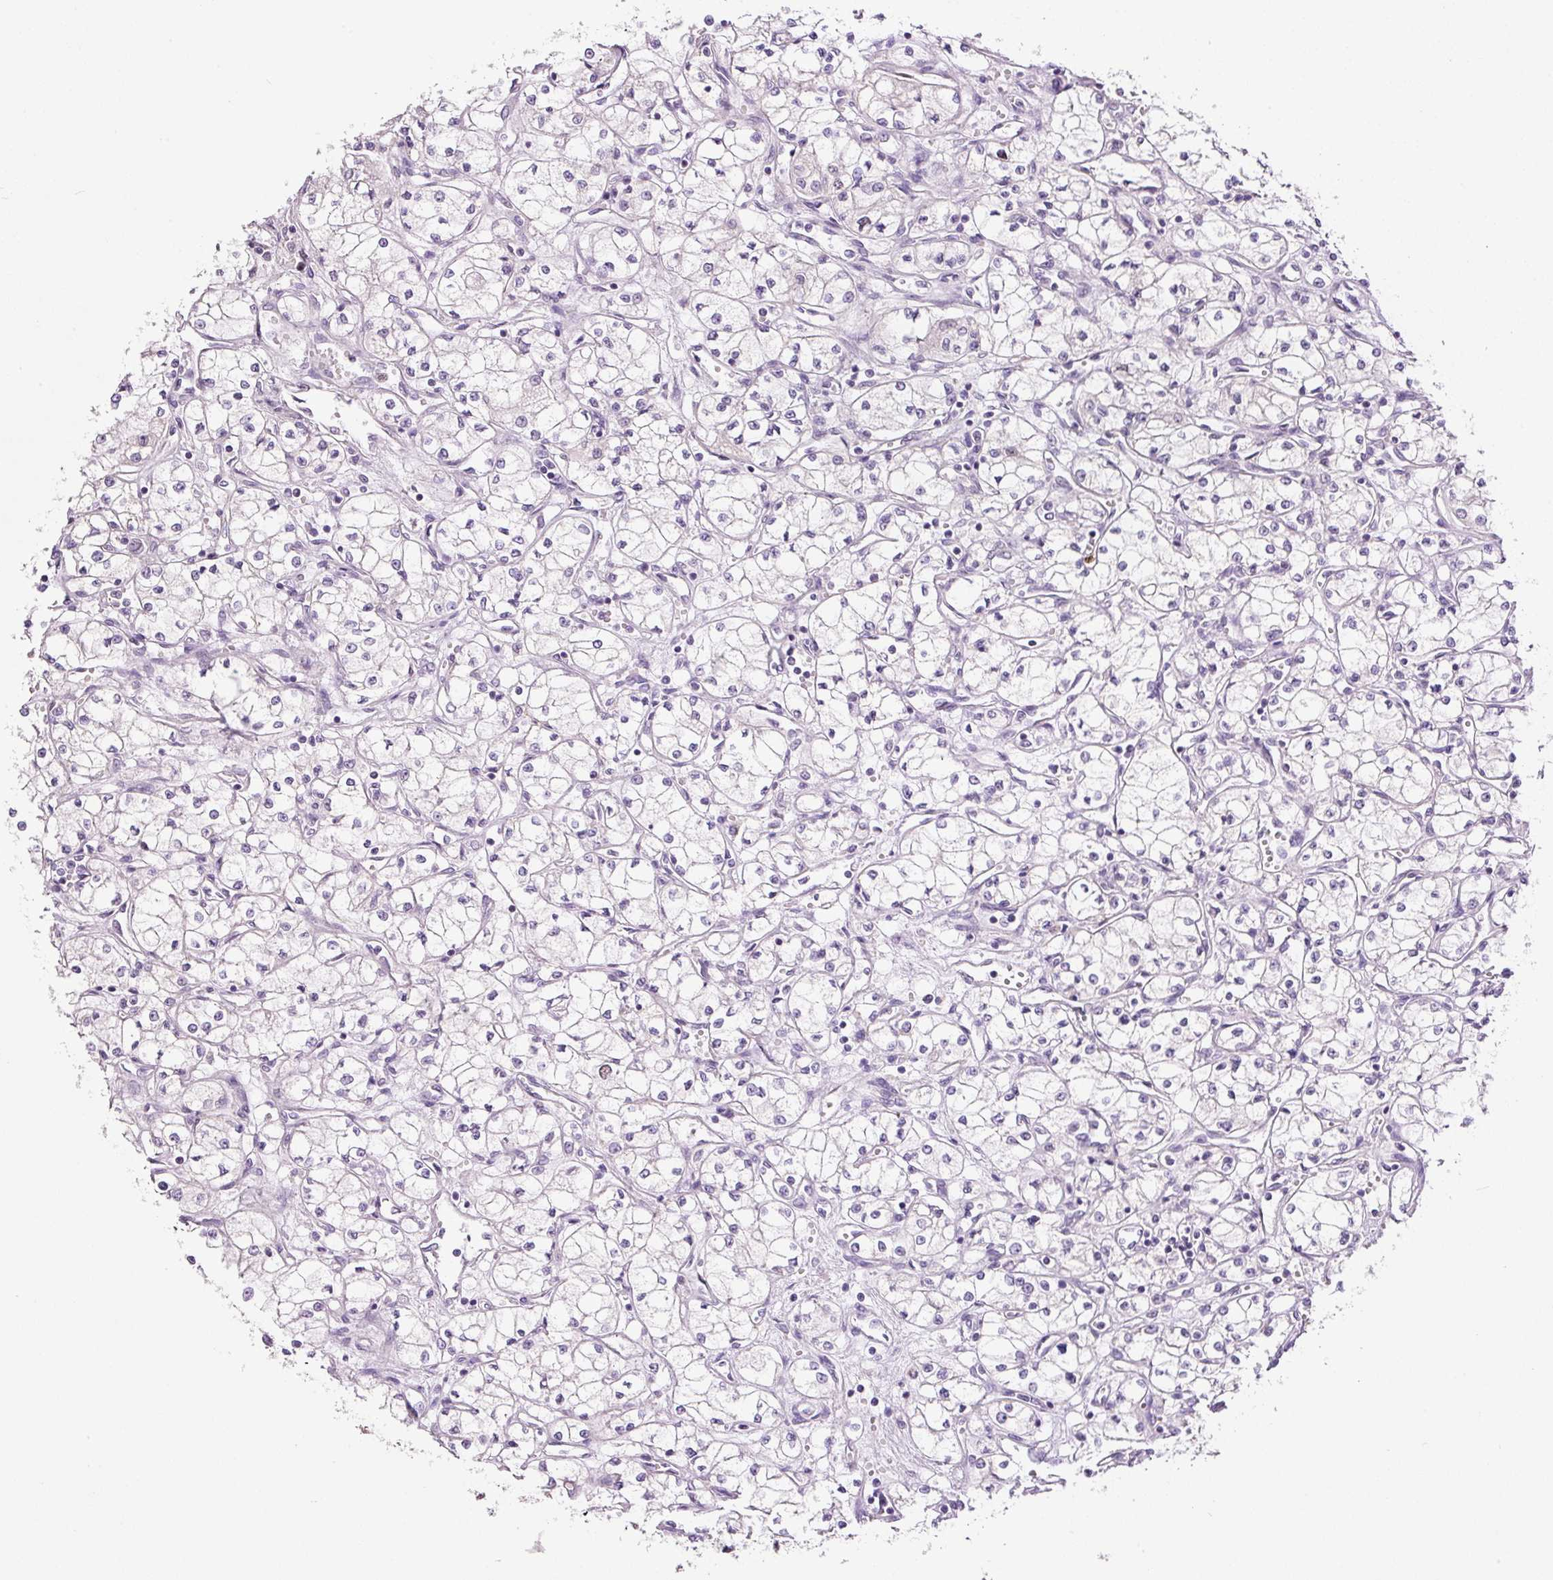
{"staining": {"intensity": "negative", "quantity": "none", "location": "none"}, "tissue": "renal cancer", "cell_type": "Tumor cells", "image_type": "cancer", "snomed": [{"axis": "morphology", "description": "Normal tissue, NOS"}, {"axis": "morphology", "description": "Adenocarcinoma, NOS"}, {"axis": "topography", "description": "Kidney"}], "caption": "An image of renal cancer (adenocarcinoma) stained for a protein demonstrates no brown staining in tumor cells.", "gene": "KPNA2", "patient": {"sex": "male", "age": 59}}